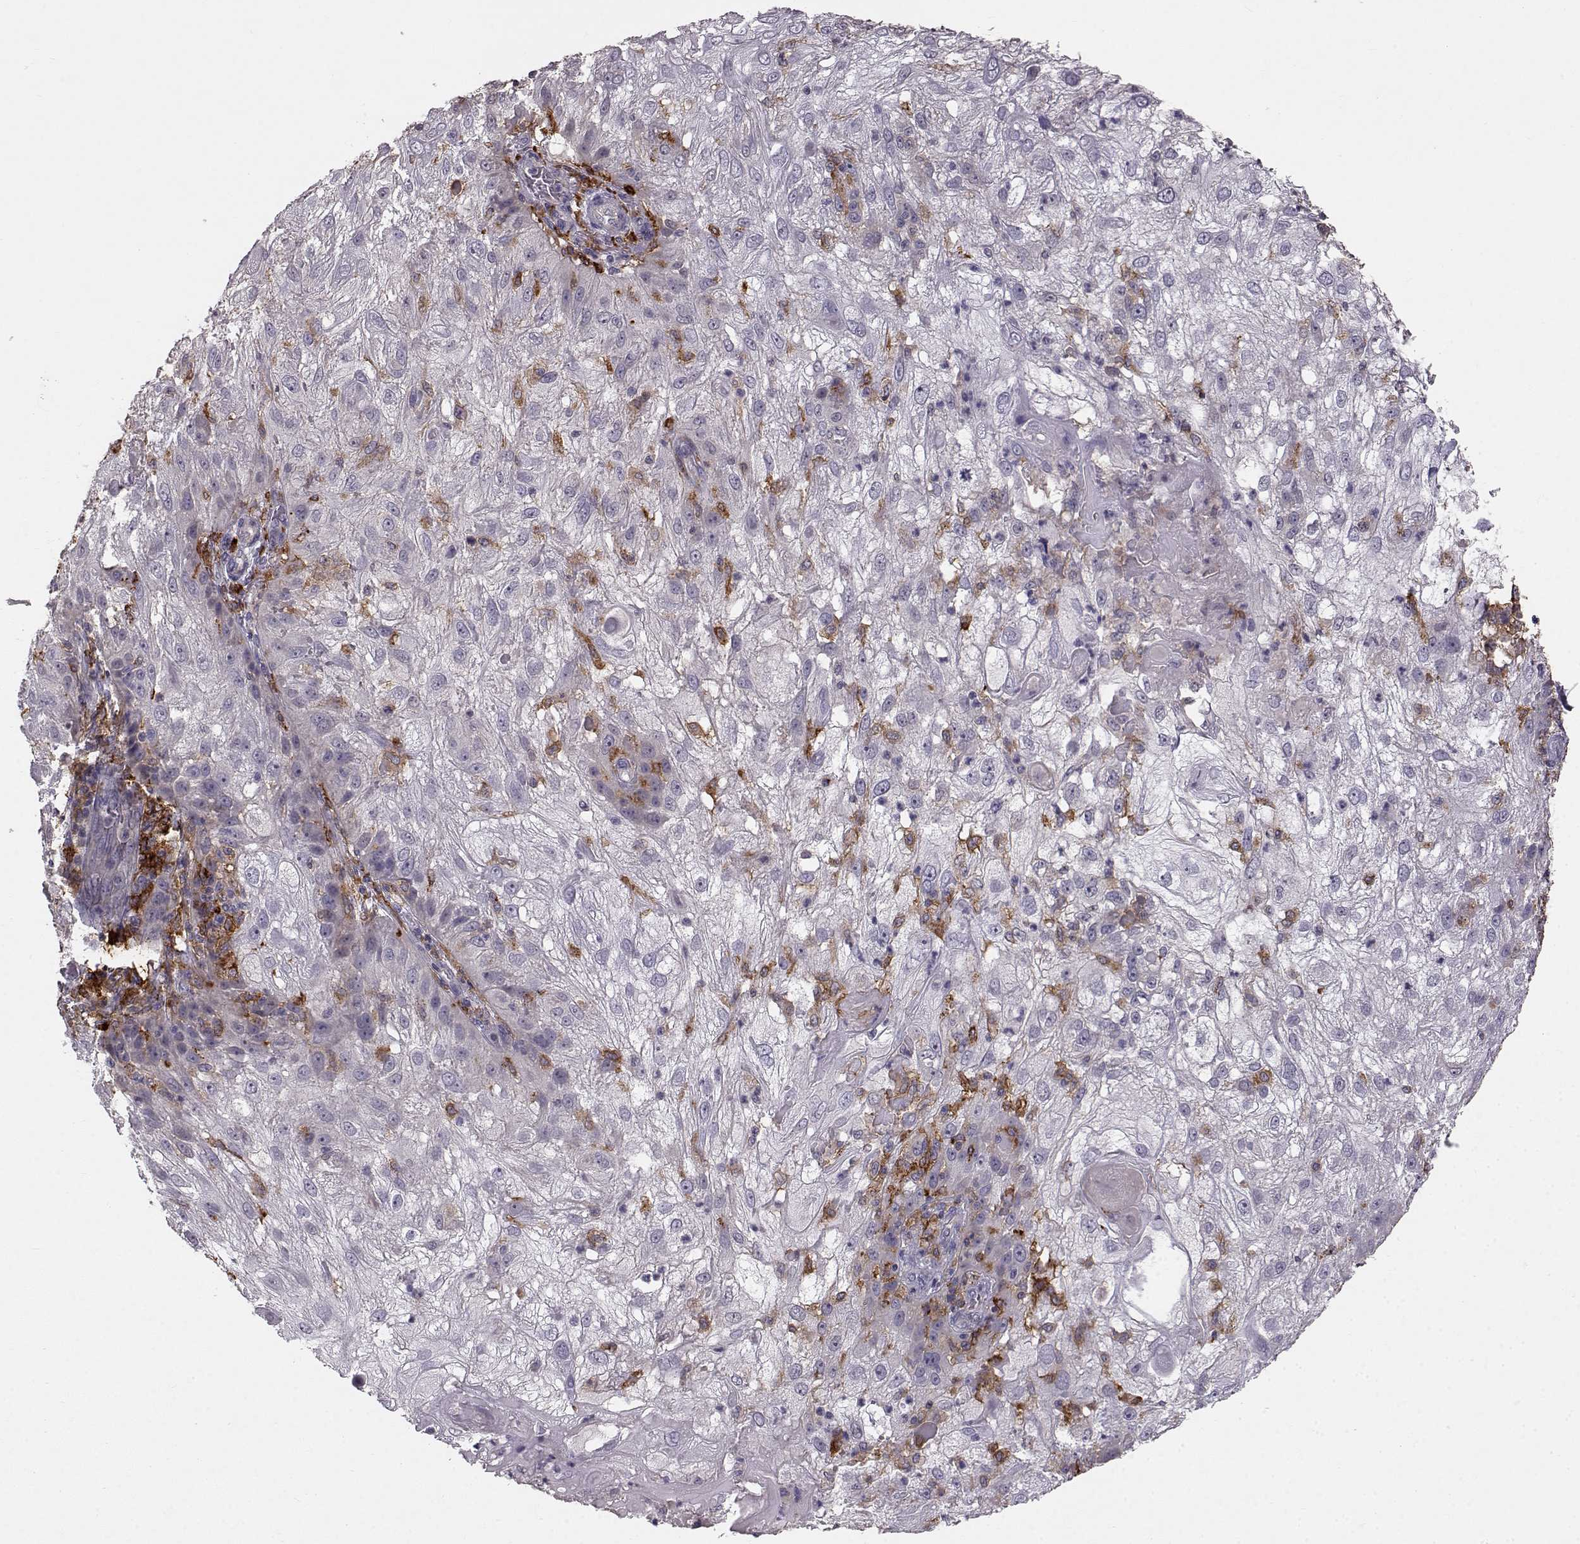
{"staining": {"intensity": "weak", "quantity": "<25%", "location": "cytoplasmic/membranous"}, "tissue": "skin cancer", "cell_type": "Tumor cells", "image_type": "cancer", "snomed": [{"axis": "morphology", "description": "Normal tissue, NOS"}, {"axis": "morphology", "description": "Squamous cell carcinoma, NOS"}, {"axis": "topography", "description": "Skin"}], "caption": "Immunohistochemistry image of neoplastic tissue: human skin cancer (squamous cell carcinoma) stained with DAB (3,3'-diaminobenzidine) exhibits no significant protein positivity in tumor cells.", "gene": "CCNF", "patient": {"sex": "female", "age": 83}}